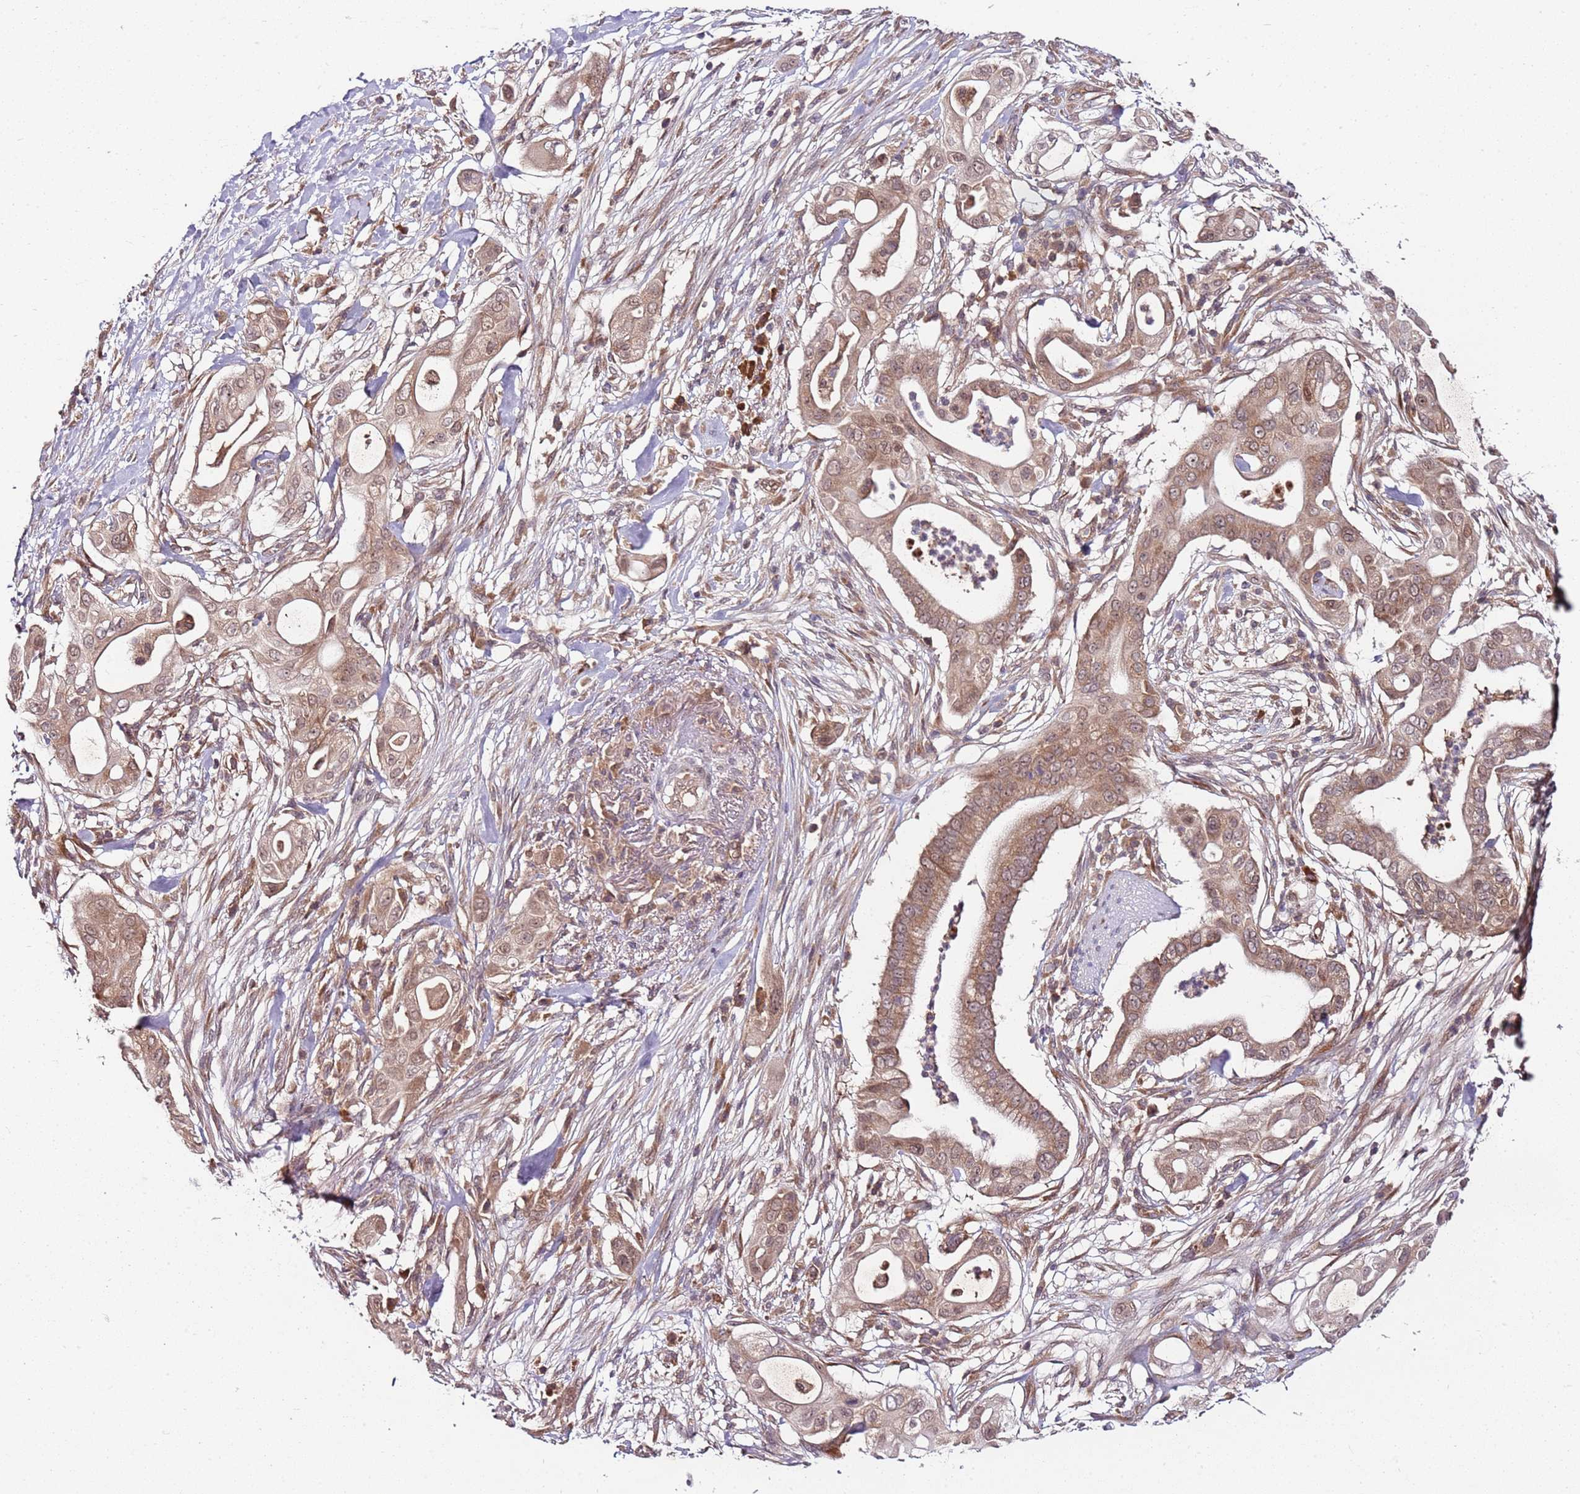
{"staining": {"intensity": "moderate", "quantity": ">75%", "location": "cytoplasmic/membranous,nuclear"}, "tissue": "pancreatic cancer", "cell_type": "Tumor cells", "image_type": "cancer", "snomed": [{"axis": "morphology", "description": "Adenocarcinoma, NOS"}, {"axis": "topography", "description": "Pancreas"}], "caption": "This image demonstrates pancreatic cancer (adenocarcinoma) stained with immunohistochemistry (IHC) to label a protein in brown. The cytoplasmic/membranous and nuclear of tumor cells show moderate positivity for the protein. Nuclei are counter-stained blue.", "gene": "FBXL22", "patient": {"sex": "male", "age": 68}}